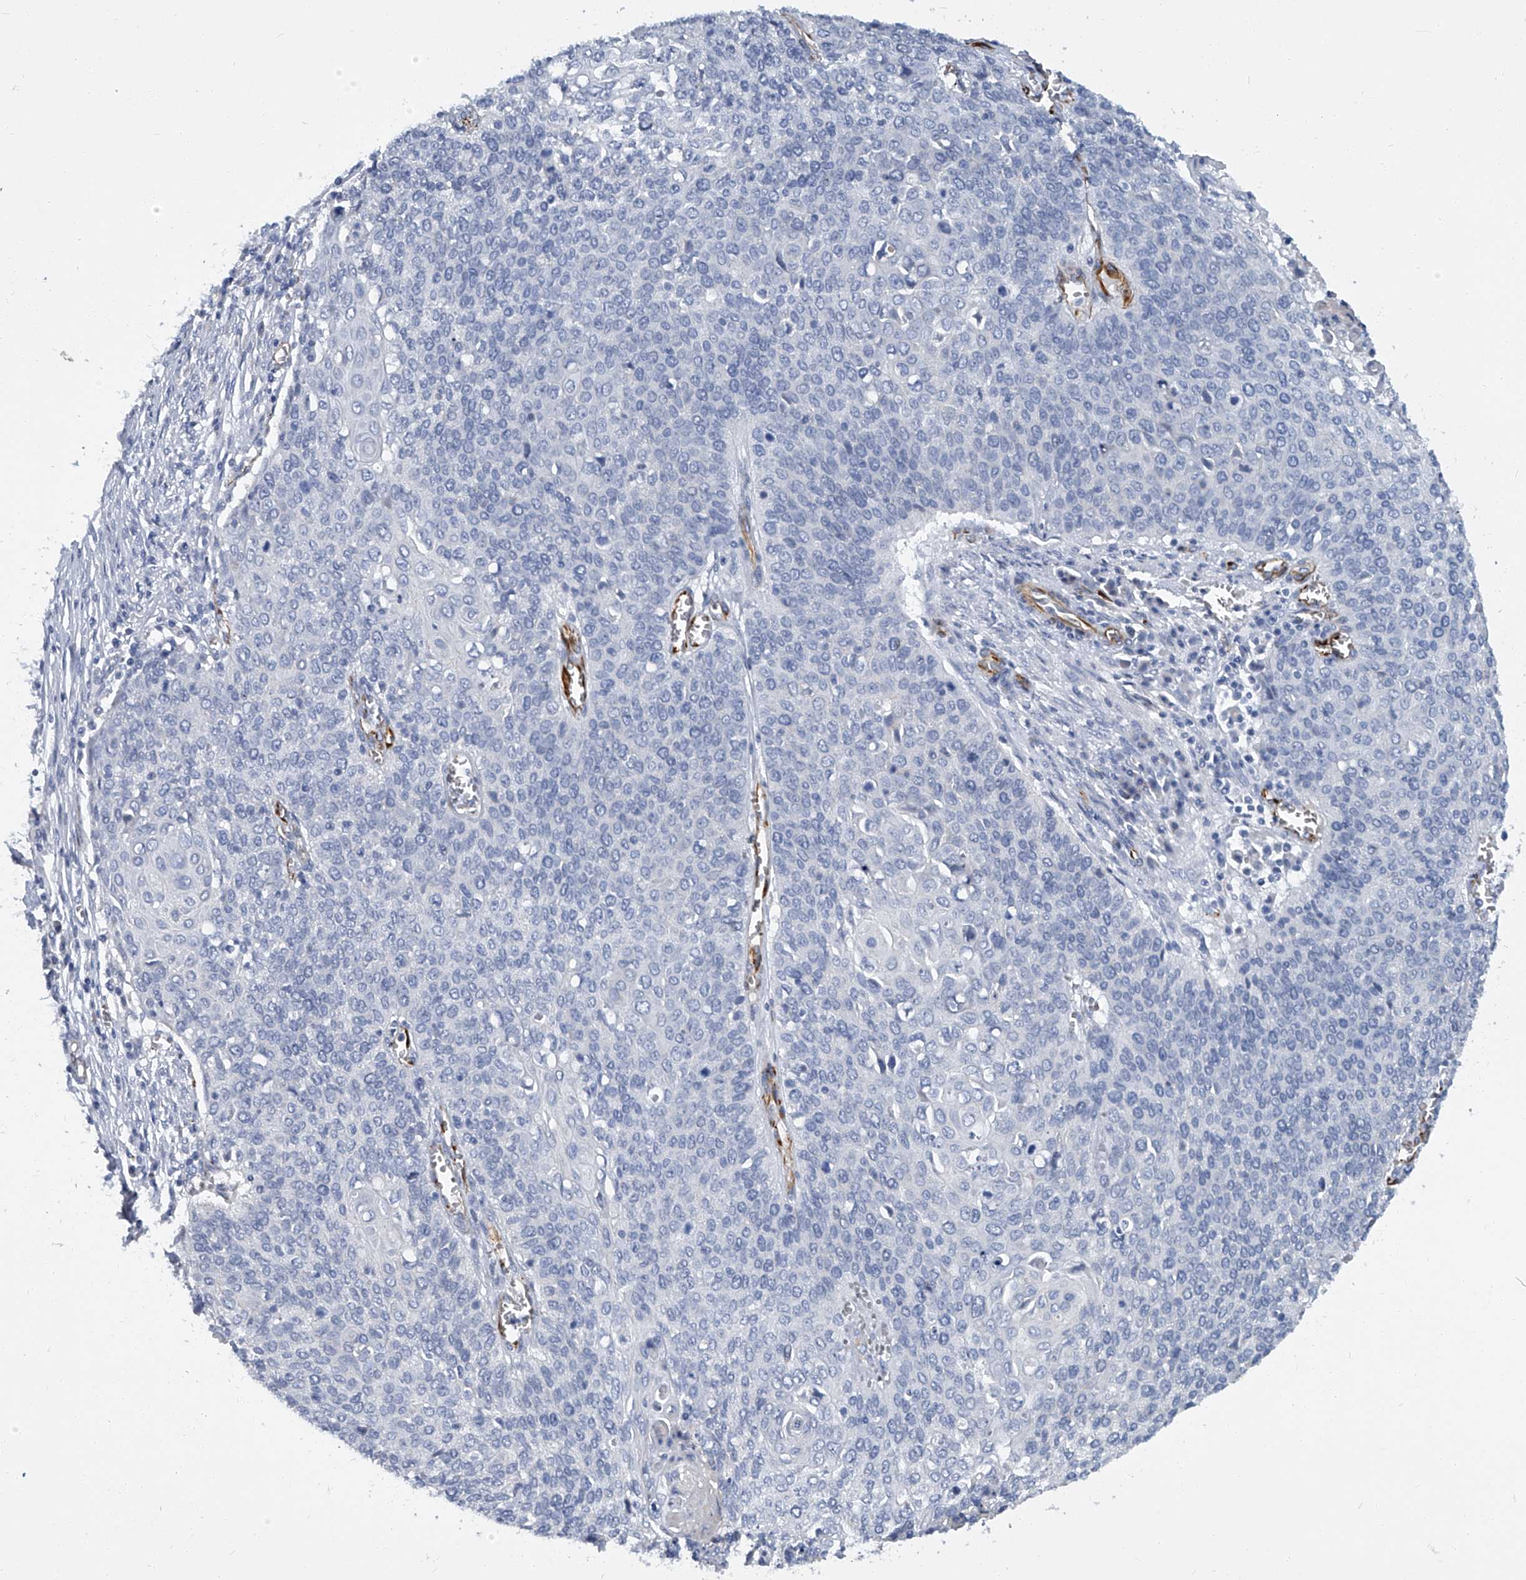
{"staining": {"intensity": "negative", "quantity": "none", "location": "none"}, "tissue": "cervical cancer", "cell_type": "Tumor cells", "image_type": "cancer", "snomed": [{"axis": "morphology", "description": "Squamous cell carcinoma, NOS"}, {"axis": "topography", "description": "Cervix"}], "caption": "High power microscopy image of an immunohistochemistry image of squamous cell carcinoma (cervical), revealing no significant staining in tumor cells.", "gene": "KIRREL1", "patient": {"sex": "female", "age": 39}}